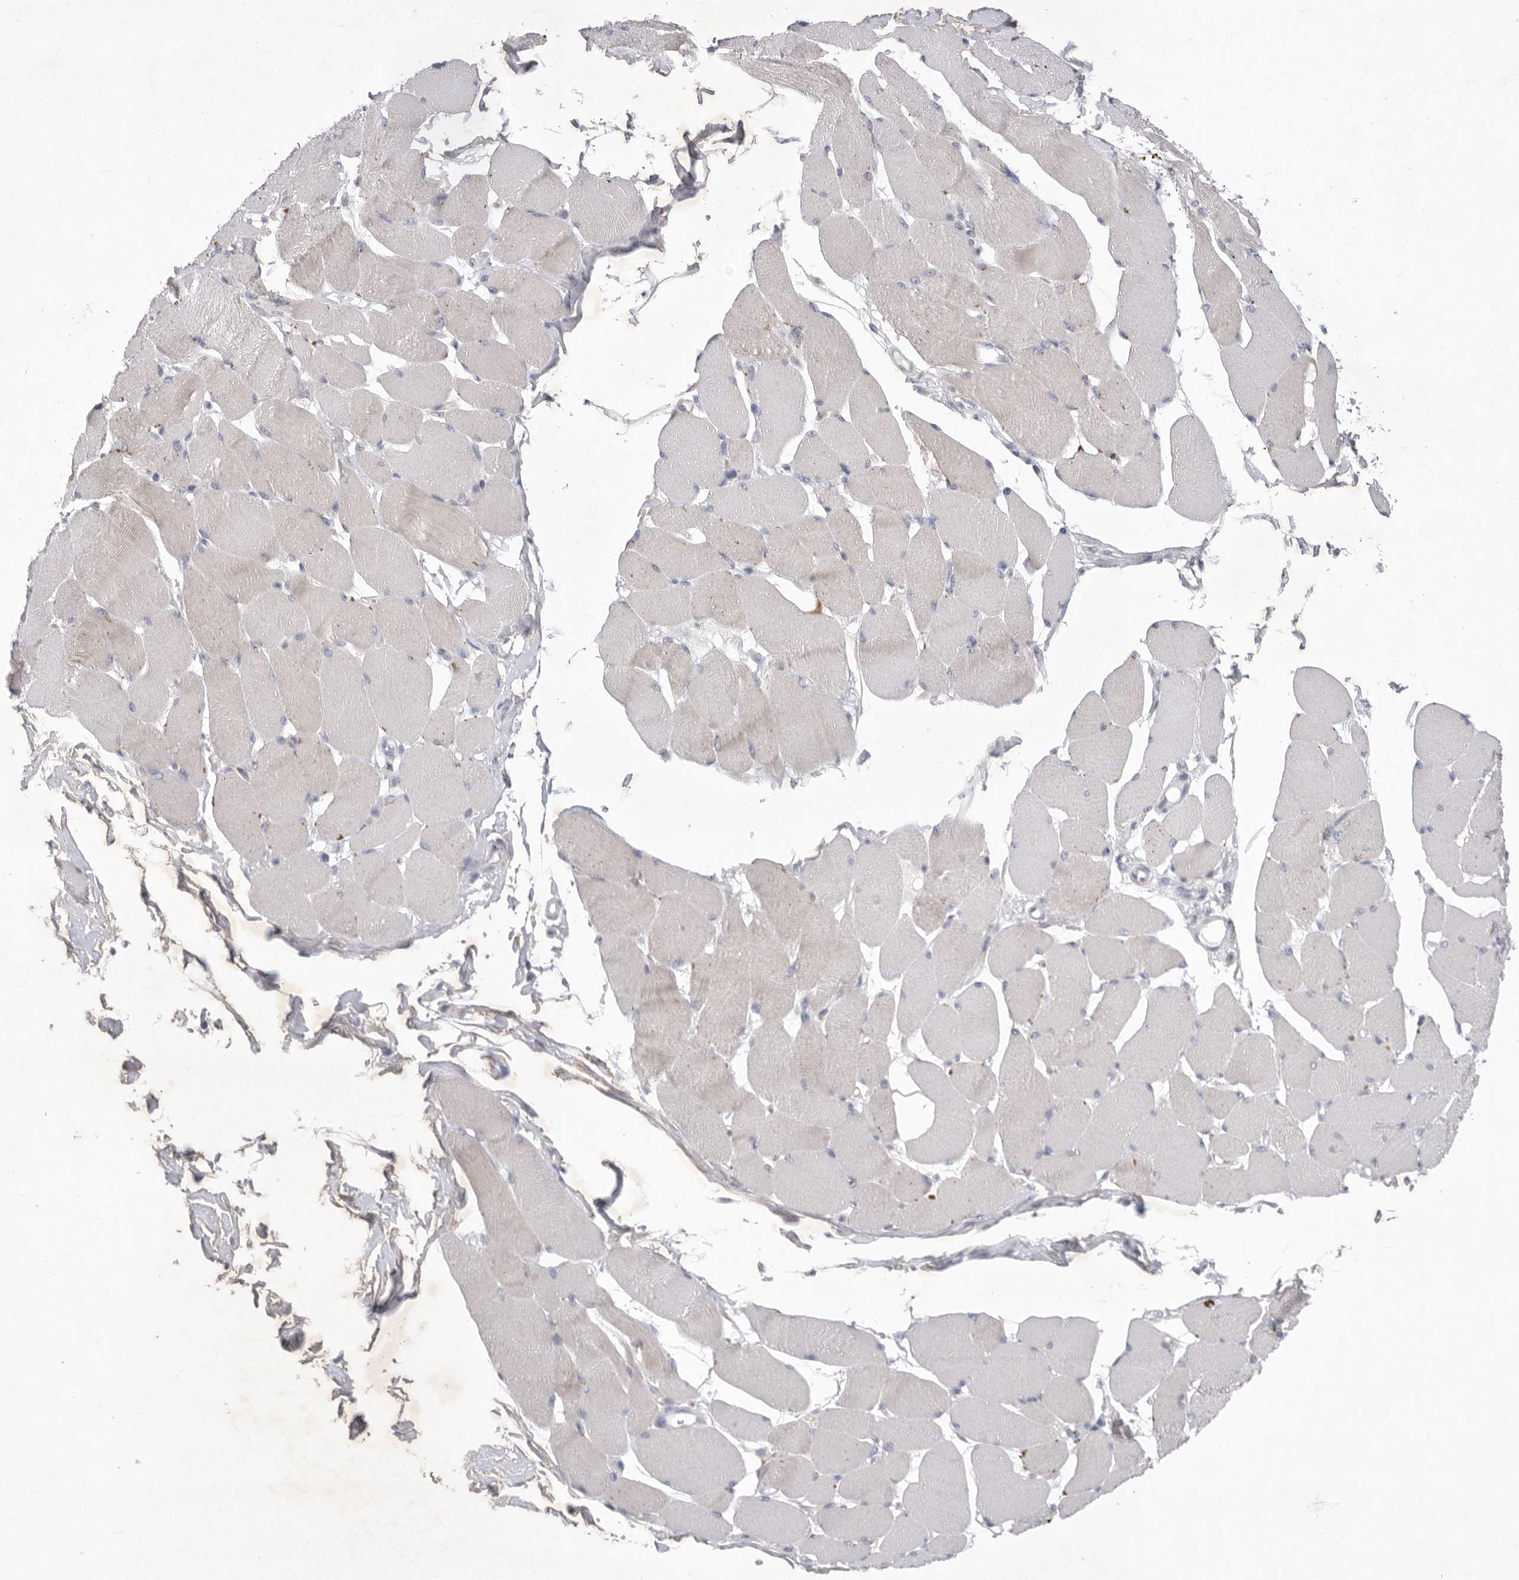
{"staining": {"intensity": "negative", "quantity": "none", "location": "none"}, "tissue": "skeletal muscle", "cell_type": "Myocytes", "image_type": "normal", "snomed": [{"axis": "morphology", "description": "Normal tissue, NOS"}, {"axis": "topography", "description": "Skin"}, {"axis": "topography", "description": "Skeletal muscle"}], "caption": "Protein analysis of unremarkable skeletal muscle demonstrates no significant positivity in myocytes. (Immunohistochemistry, brightfield microscopy, high magnification).", "gene": "SIGLEC10", "patient": {"sex": "male", "age": 83}}